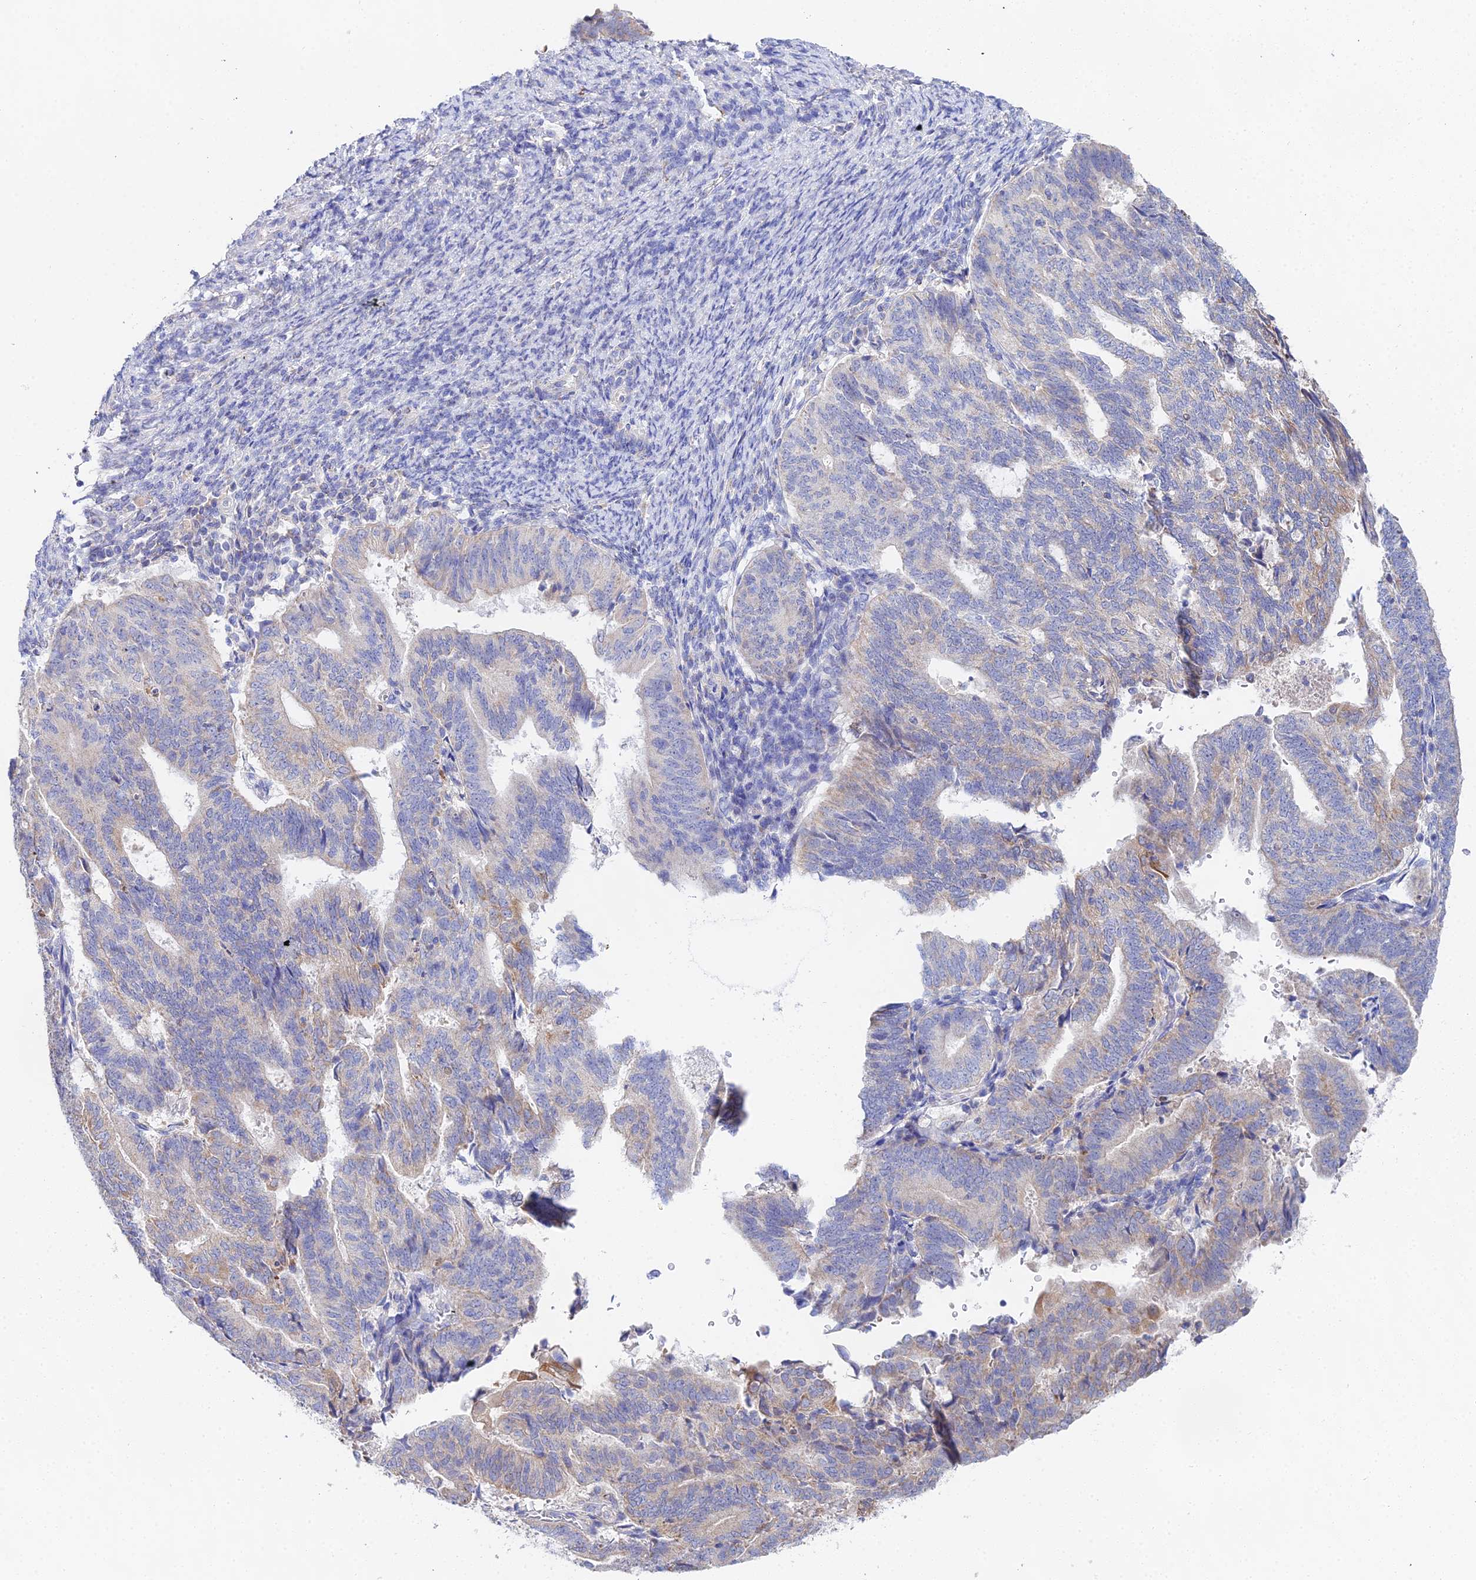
{"staining": {"intensity": "moderate", "quantity": "<25%", "location": "cytoplasmic/membranous"}, "tissue": "endometrial cancer", "cell_type": "Tumor cells", "image_type": "cancer", "snomed": [{"axis": "morphology", "description": "Adenocarcinoma, NOS"}, {"axis": "topography", "description": "Endometrium"}], "caption": "A brown stain highlights moderate cytoplasmic/membranous positivity of a protein in human endometrial cancer (adenocarcinoma) tumor cells. (brown staining indicates protein expression, while blue staining denotes nuclei).", "gene": "PPP2R2C", "patient": {"sex": "female", "age": 70}}